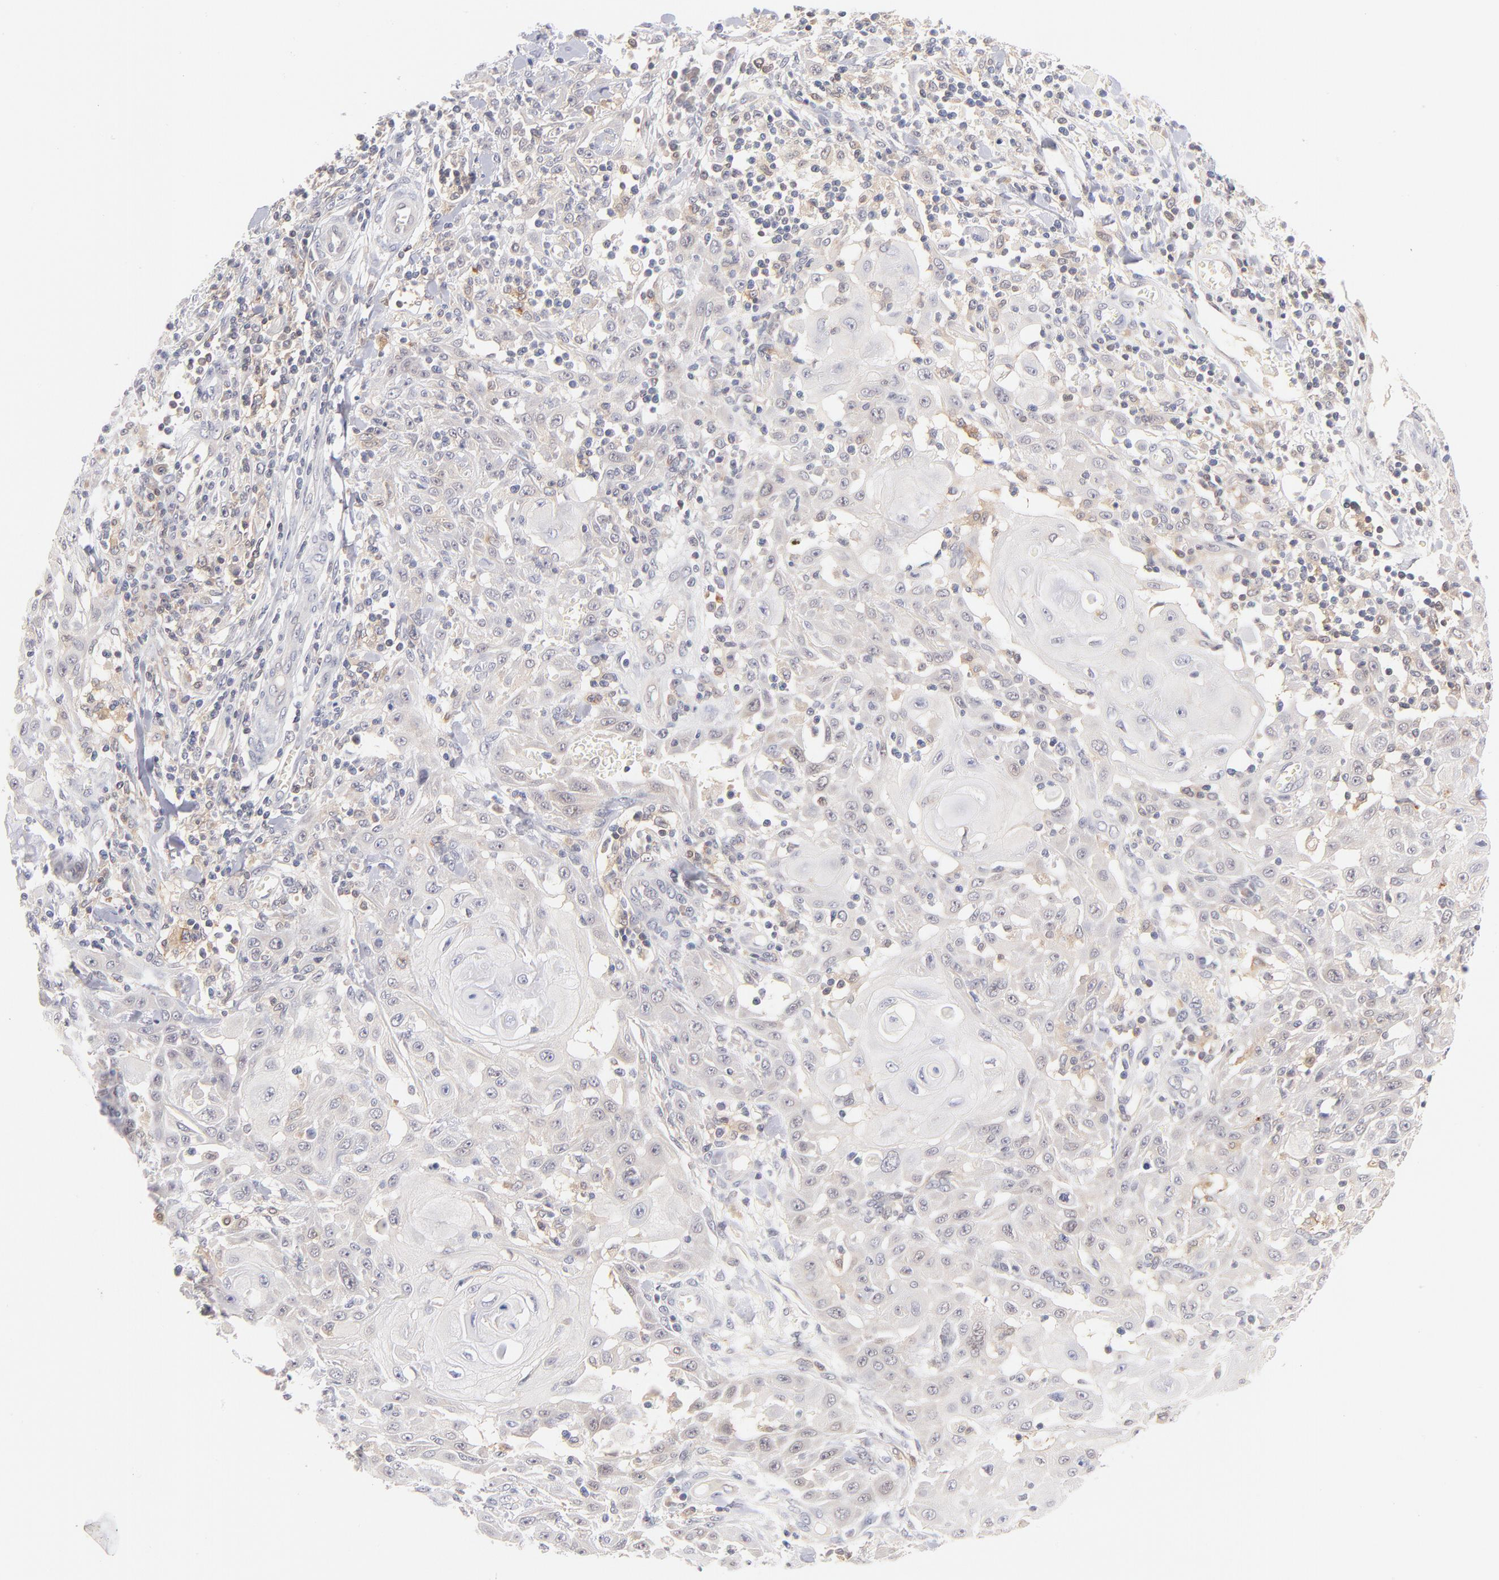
{"staining": {"intensity": "weak", "quantity": "<25%", "location": "cytoplasmic/membranous"}, "tissue": "skin cancer", "cell_type": "Tumor cells", "image_type": "cancer", "snomed": [{"axis": "morphology", "description": "Squamous cell carcinoma, NOS"}, {"axis": "topography", "description": "Skin"}], "caption": "IHC micrograph of neoplastic tissue: human skin cancer (squamous cell carcinoma) stained with DAB (3,3'-diaminobenzidine) shows no significant protein staining in tumor cells. (Brightfield microscopy of DAB (3,3'-diaminobenzidine) immunohistochemistry (IHC) at high magnification).", "gene": "CASP6", "patient": {"sex": "male", "age": 24}}